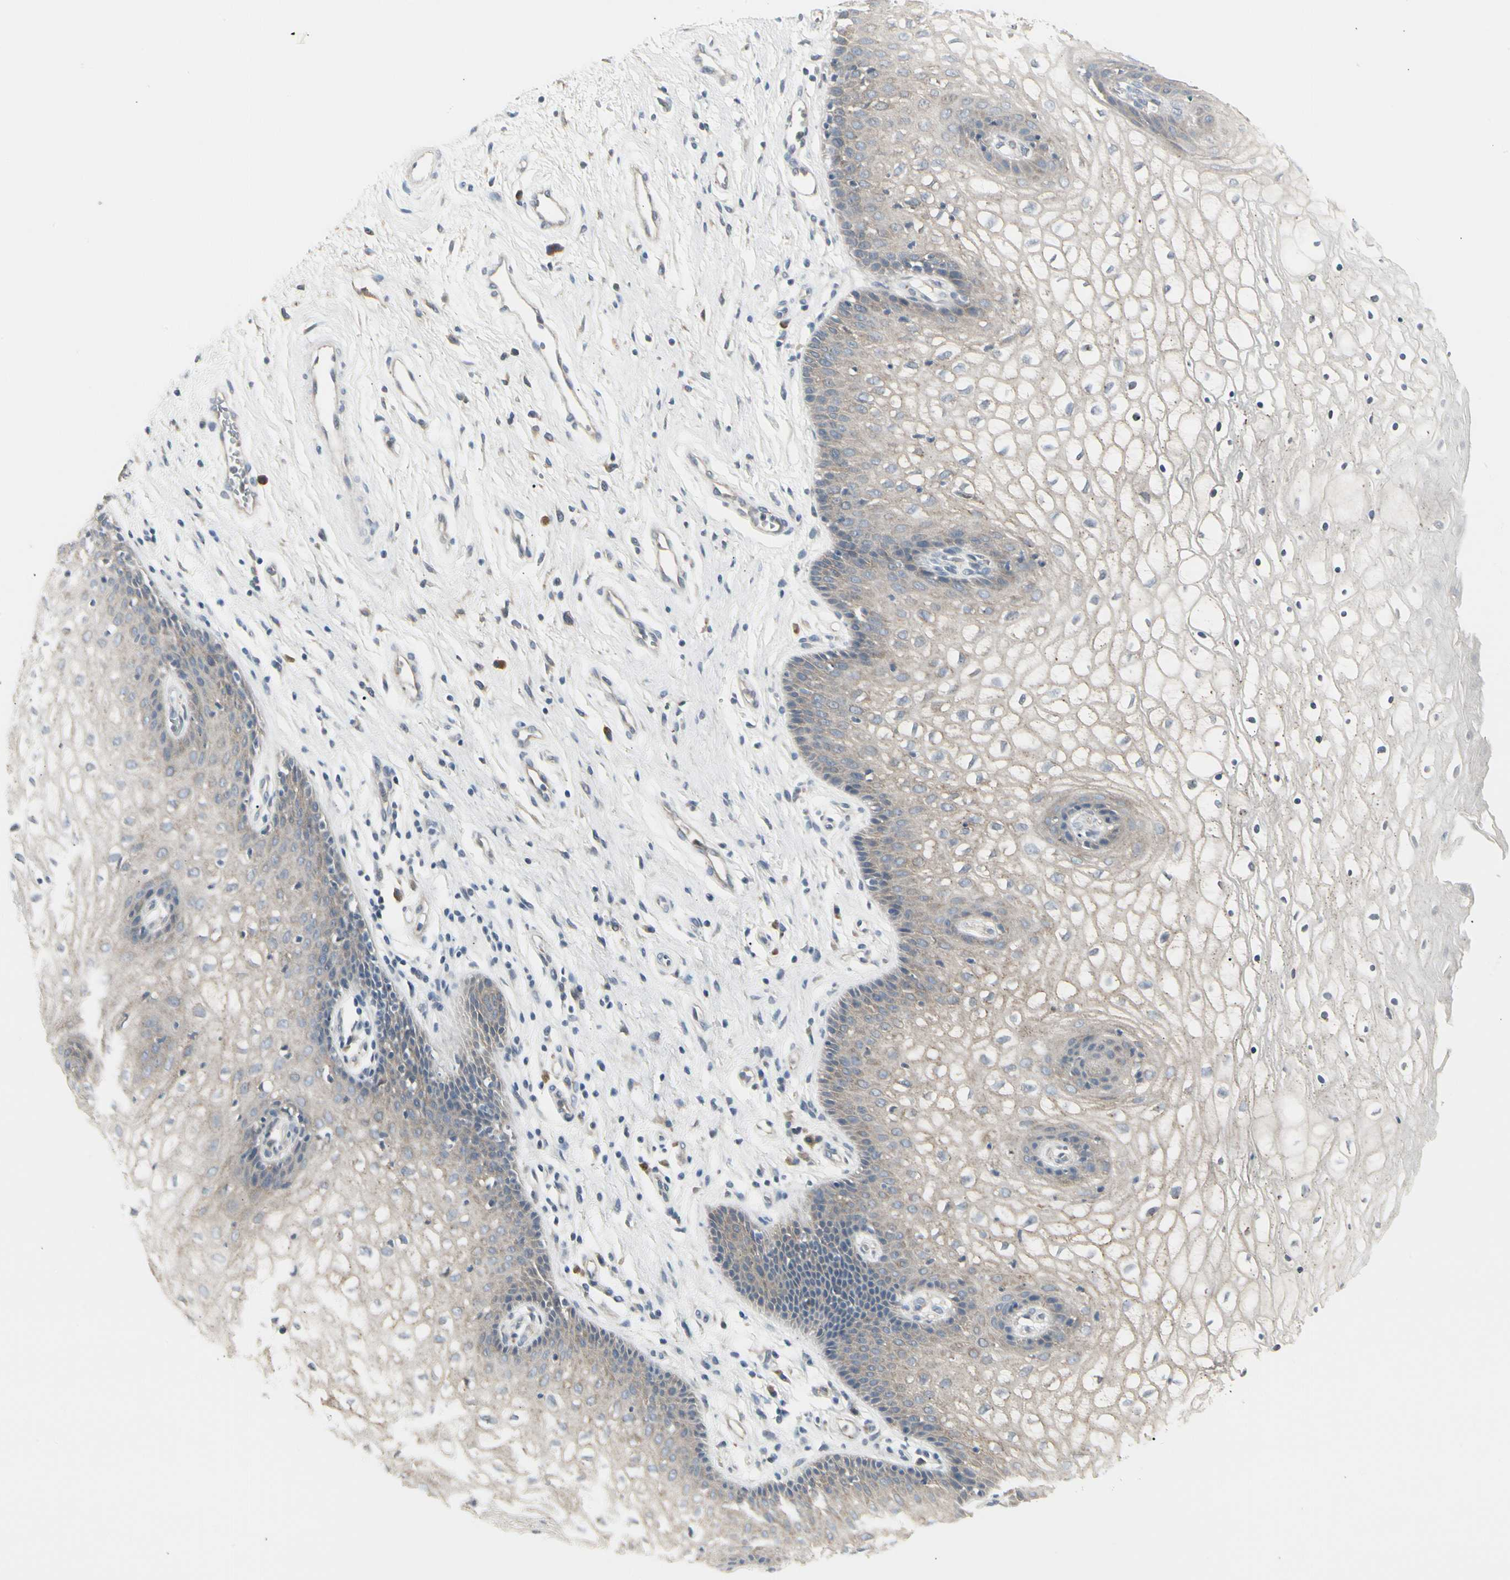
{"staining": {"intensity": "weak", "quantity": "<25%", "location": "cytoplasmic/membranous"}, "tissue": "vagina", "cell_type": "Squamous epithelial cells", "image_type": "normal", "snomed": [{"axis": "morphology", "description": "Normal tissue, NOS"}, {"axis": "topography", "description": "Vagina"}], "caption": "This is a photomicrograph of IHC staining of benign vagina, which shows no positivity in squamous epithelial cells. Nuclei are stained in blue.", "gene": "GRN", "patient": {"sex": "female", "age": 34}}